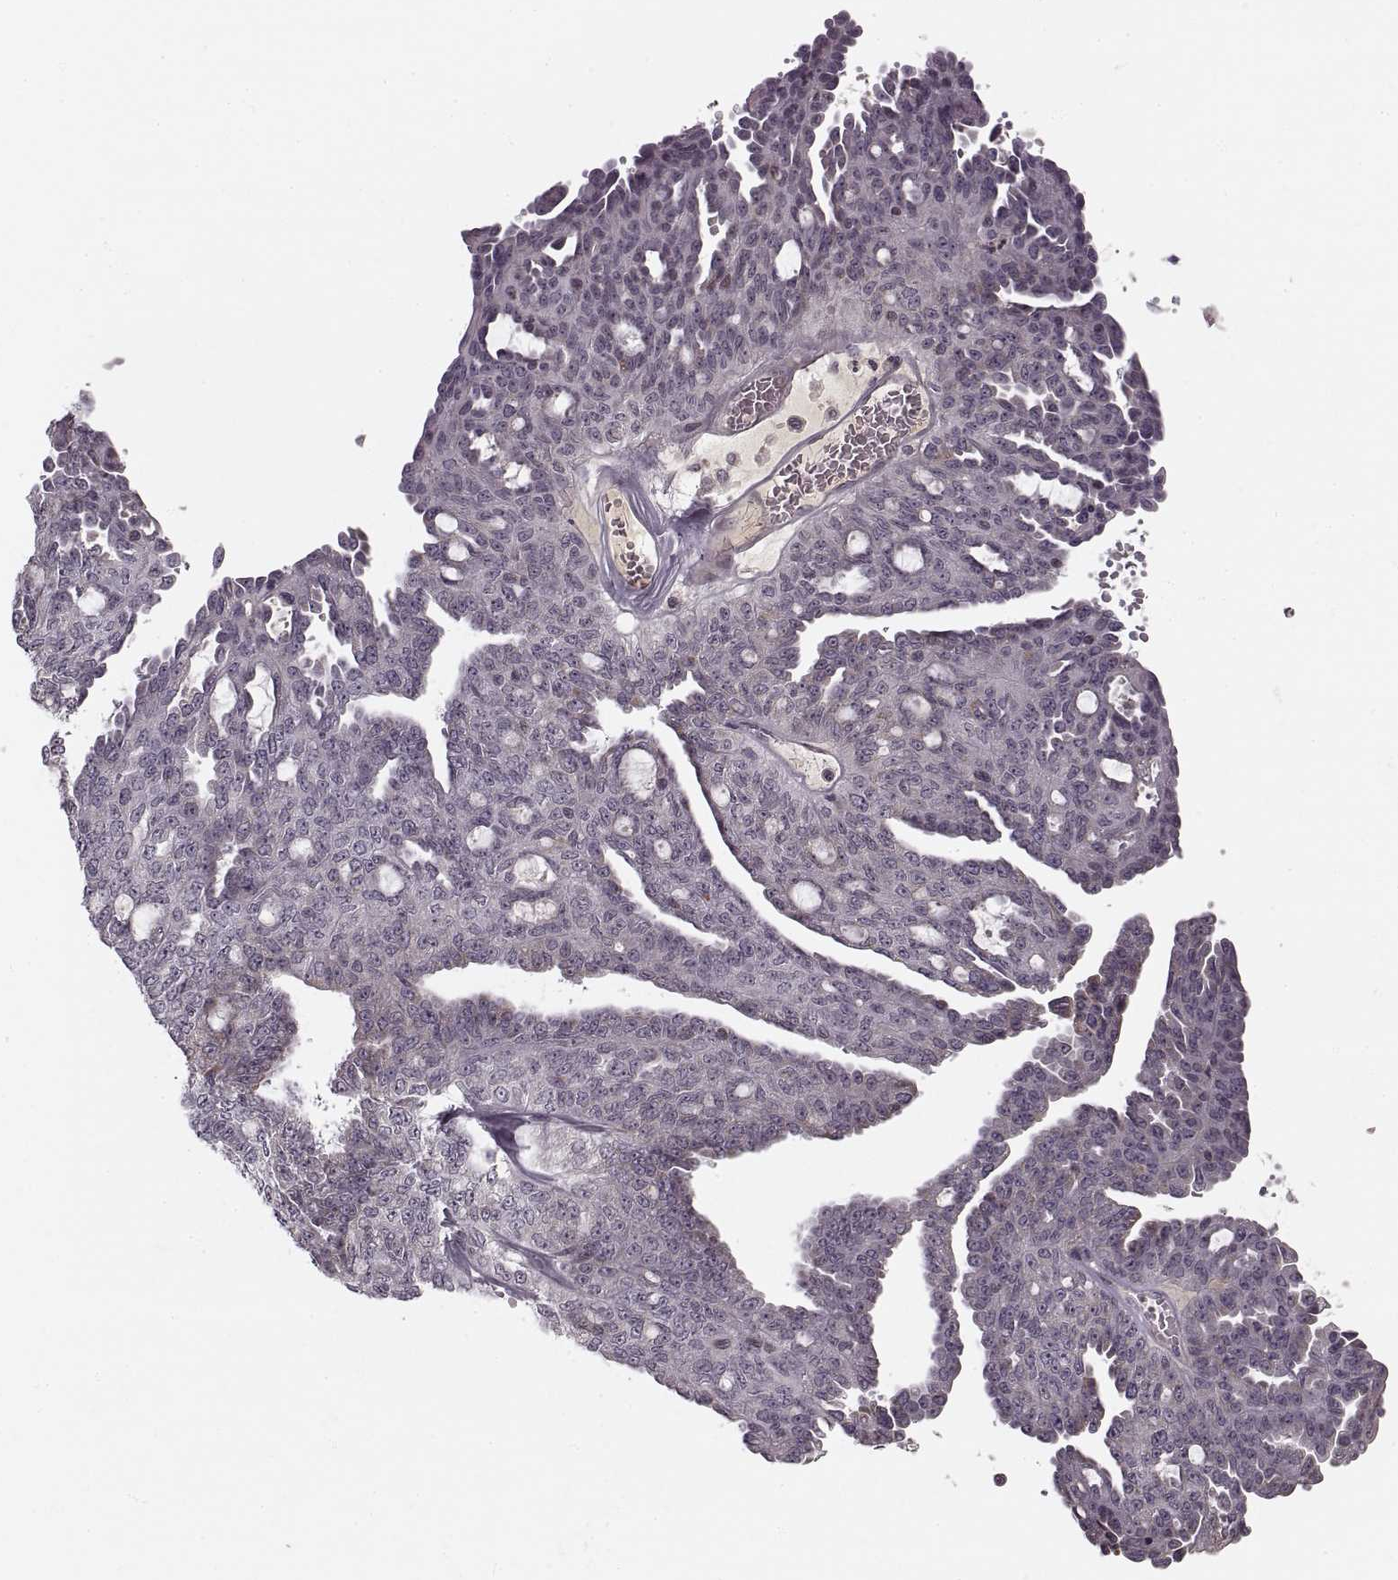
{"staining": {"intensity": "negative", "quantity": "none", "location": "none"}, "tissue": "ovarian cancer", "cell_type": "Tumor cells", "image_type": "cancer", "snomed": [{"axis": "morphology", "description": "Cystadenocarcinoma, serous, NOS"}, {"axis": "topography", "description": "Ovary"}], "caption": "DAB immunohistochemical staining of ovarian cancer (serous cystadenocarcinoma) displays no significant staining in tumor cells.", "gene": "ASIC3", "patient": {"sex": "female", "age": 71}}